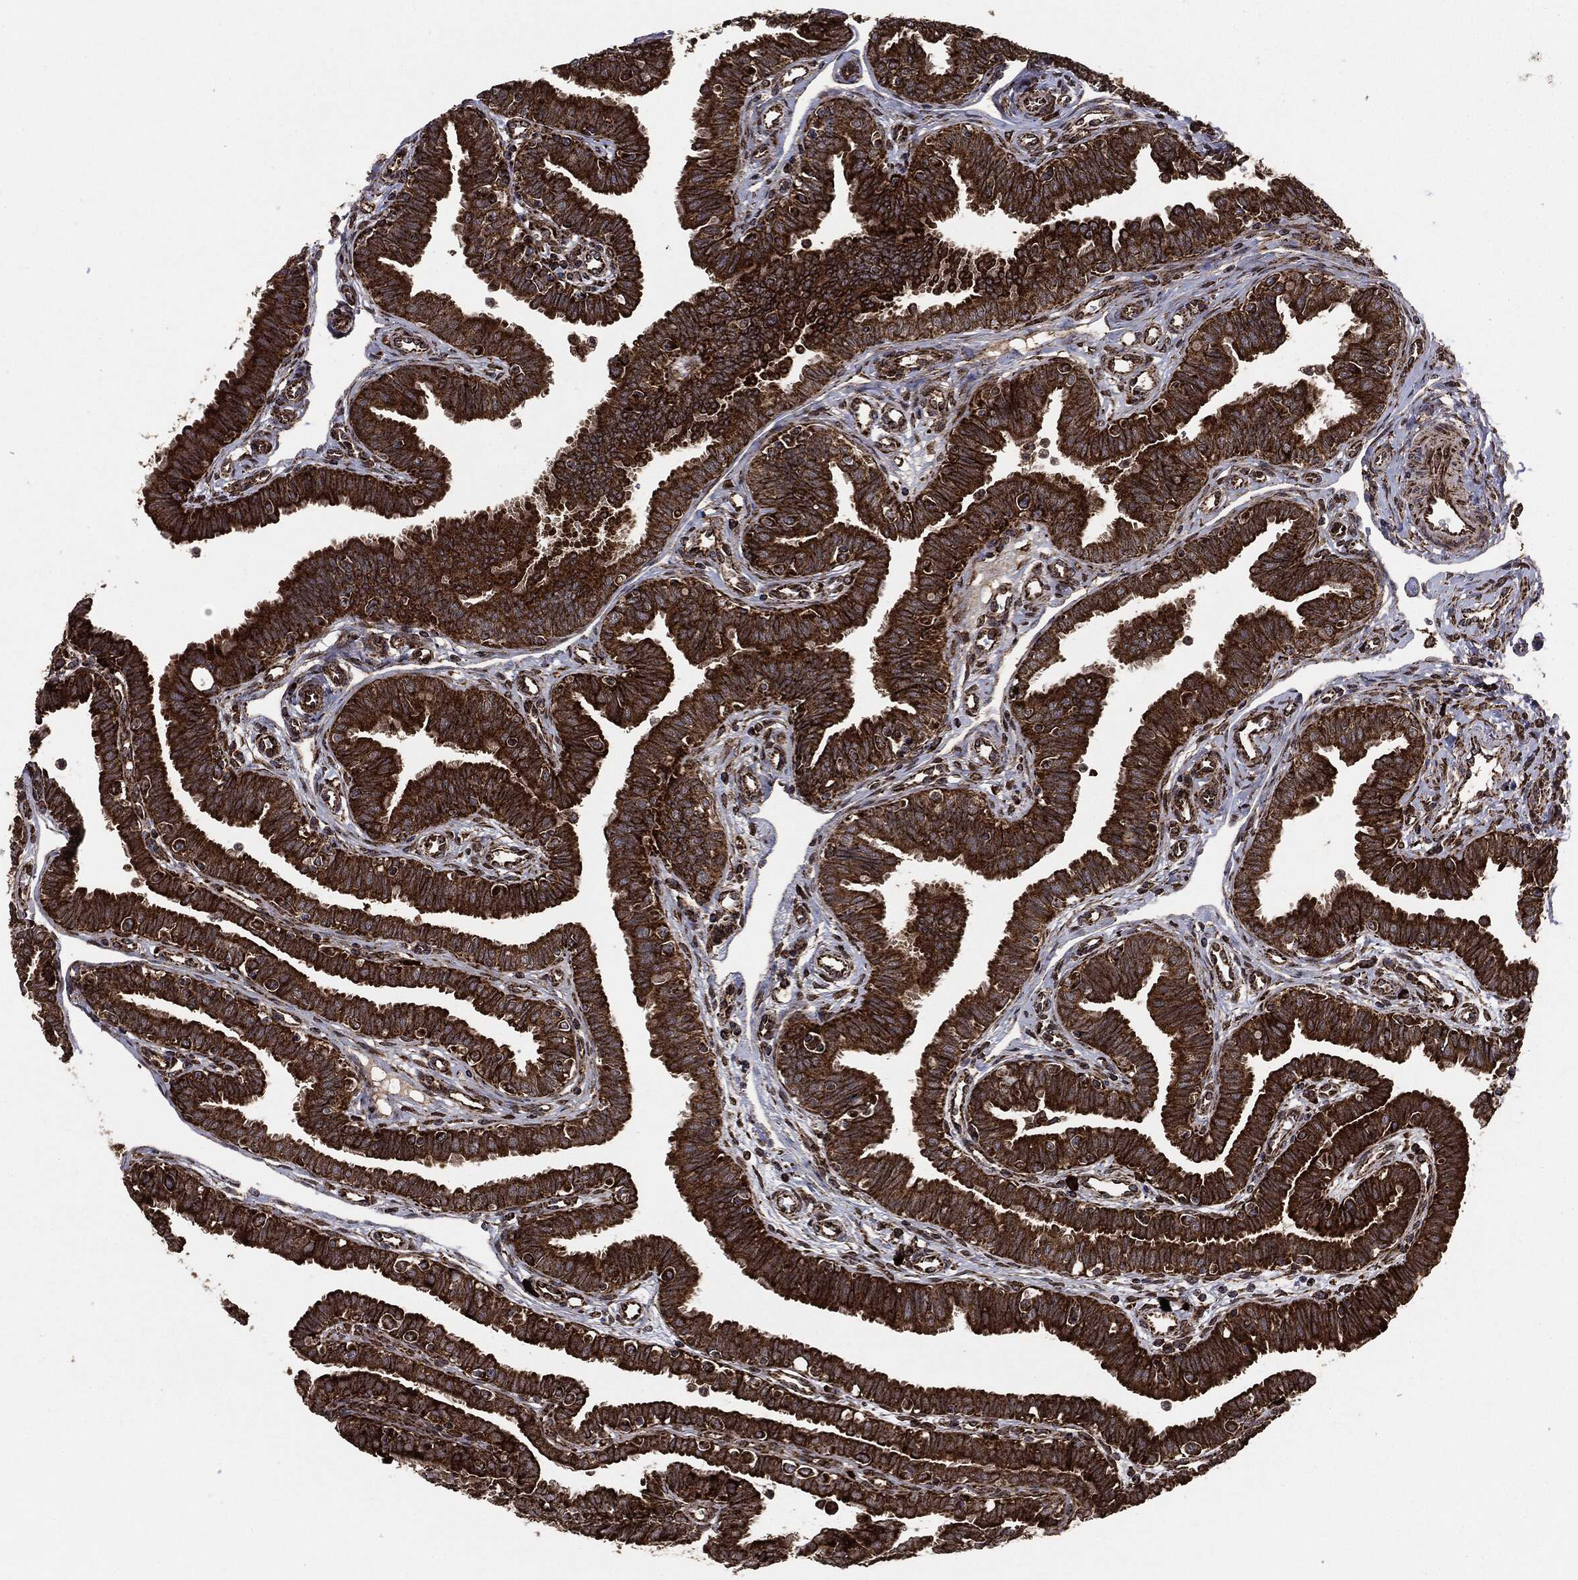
{"staining": {"intensity": "strong", "quantity": ">75%", "location": "cytoplasmic/membranous"}, "tissue": "fallopian tube", "cell_type": "Glandular cells", "image_type": "normal", "snomed": [{"axis": "morphology", "description": "Normal tissue, NOS"}, {"axis": "topography", "description": "Fallopian tube"}], "caption": "An image showing strong cytoplasmic/membranous positivity in approximately >75% of glandular cells in normal fallopian tube, as visualized by brown immunohistochemical staining.", "gene": "MAP2K1", "patient": {"sex": "female", "age": 36}}